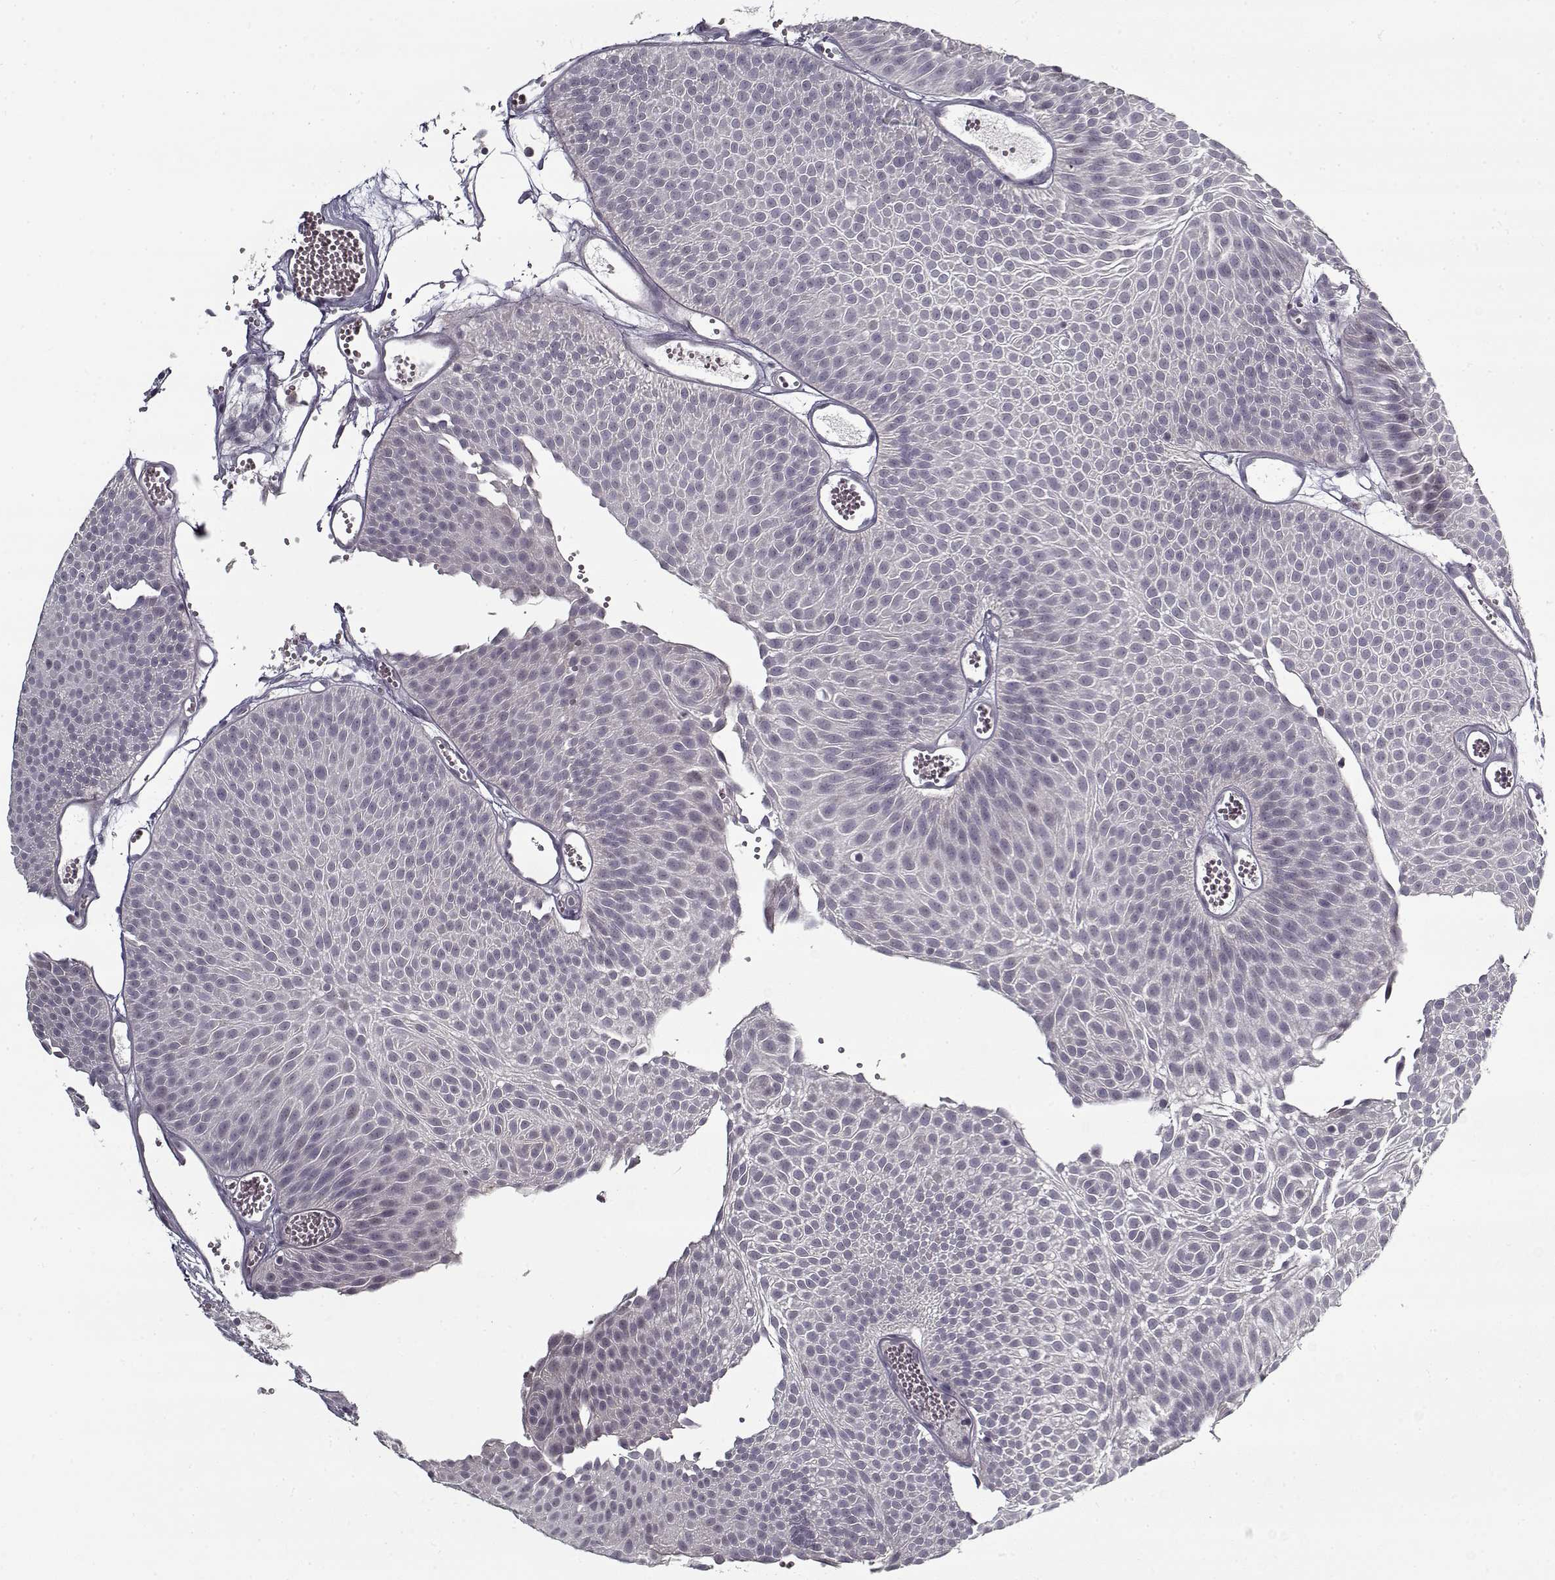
{"staining": {"intensity": "negative", "quantity": "none", "location": "none"}, "tissue": "urothelial cancer", "cell_type": "Tumor cells", "image_type": "cancer", "snomed": [{"axis": "morphology", "description": "Urothelial carcinoma, Low grade"}, {"axis": "topography", "description": "Urinary bladder"}], "caption": "Photomicrograph shows no significant protein expression in tumor cells of urothelial carcinoma (low-grade). The staining was performed using DAB (3,3'-diaminobenzidine) to visualize the protein expression in brown, while the nuclei were stained in blue with hematoxylin (Magnification: 20x).", "gene": "LAMA2", "patient": {"sex": "male", "age": 52}}